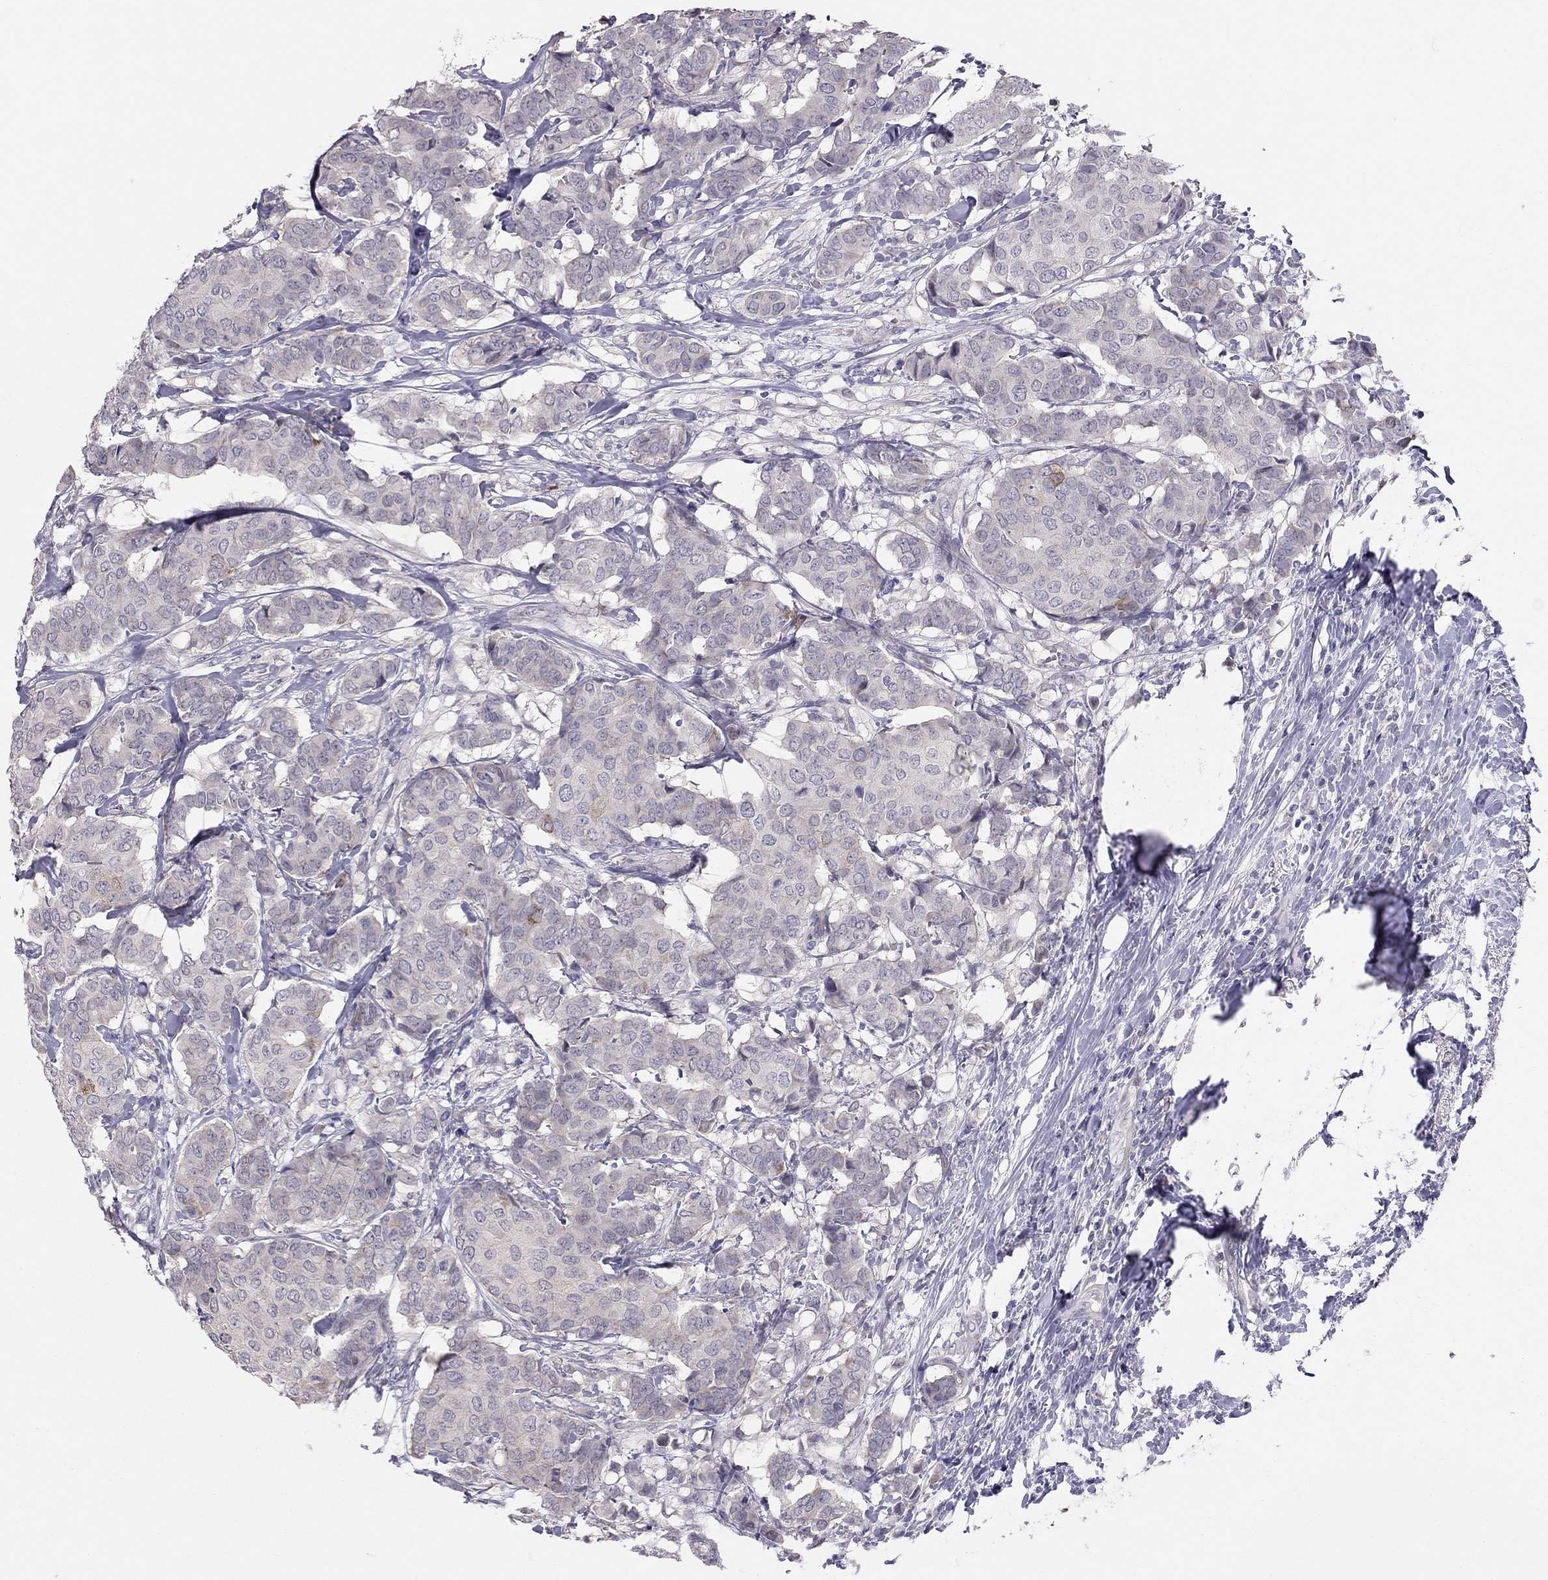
{"staining": {"intensity": "negative", "quantity": "none", "location": "none"}, "tissue": "breast cancer", "cell_type": "Tumor cells", "image_type": "cancer", "snomed": [{"axis": "morphology", "description": "Duct carcinoma"}, {"axis": "topography", "description": "Breast"}], "caption": "Immunohistochemistry (IHC) image of breast cancer stained for a protein (brown), which reveals no expression in tumor cells.", "gene": "HSF2BP", "patient": {"sex": "female", "age": 75}}